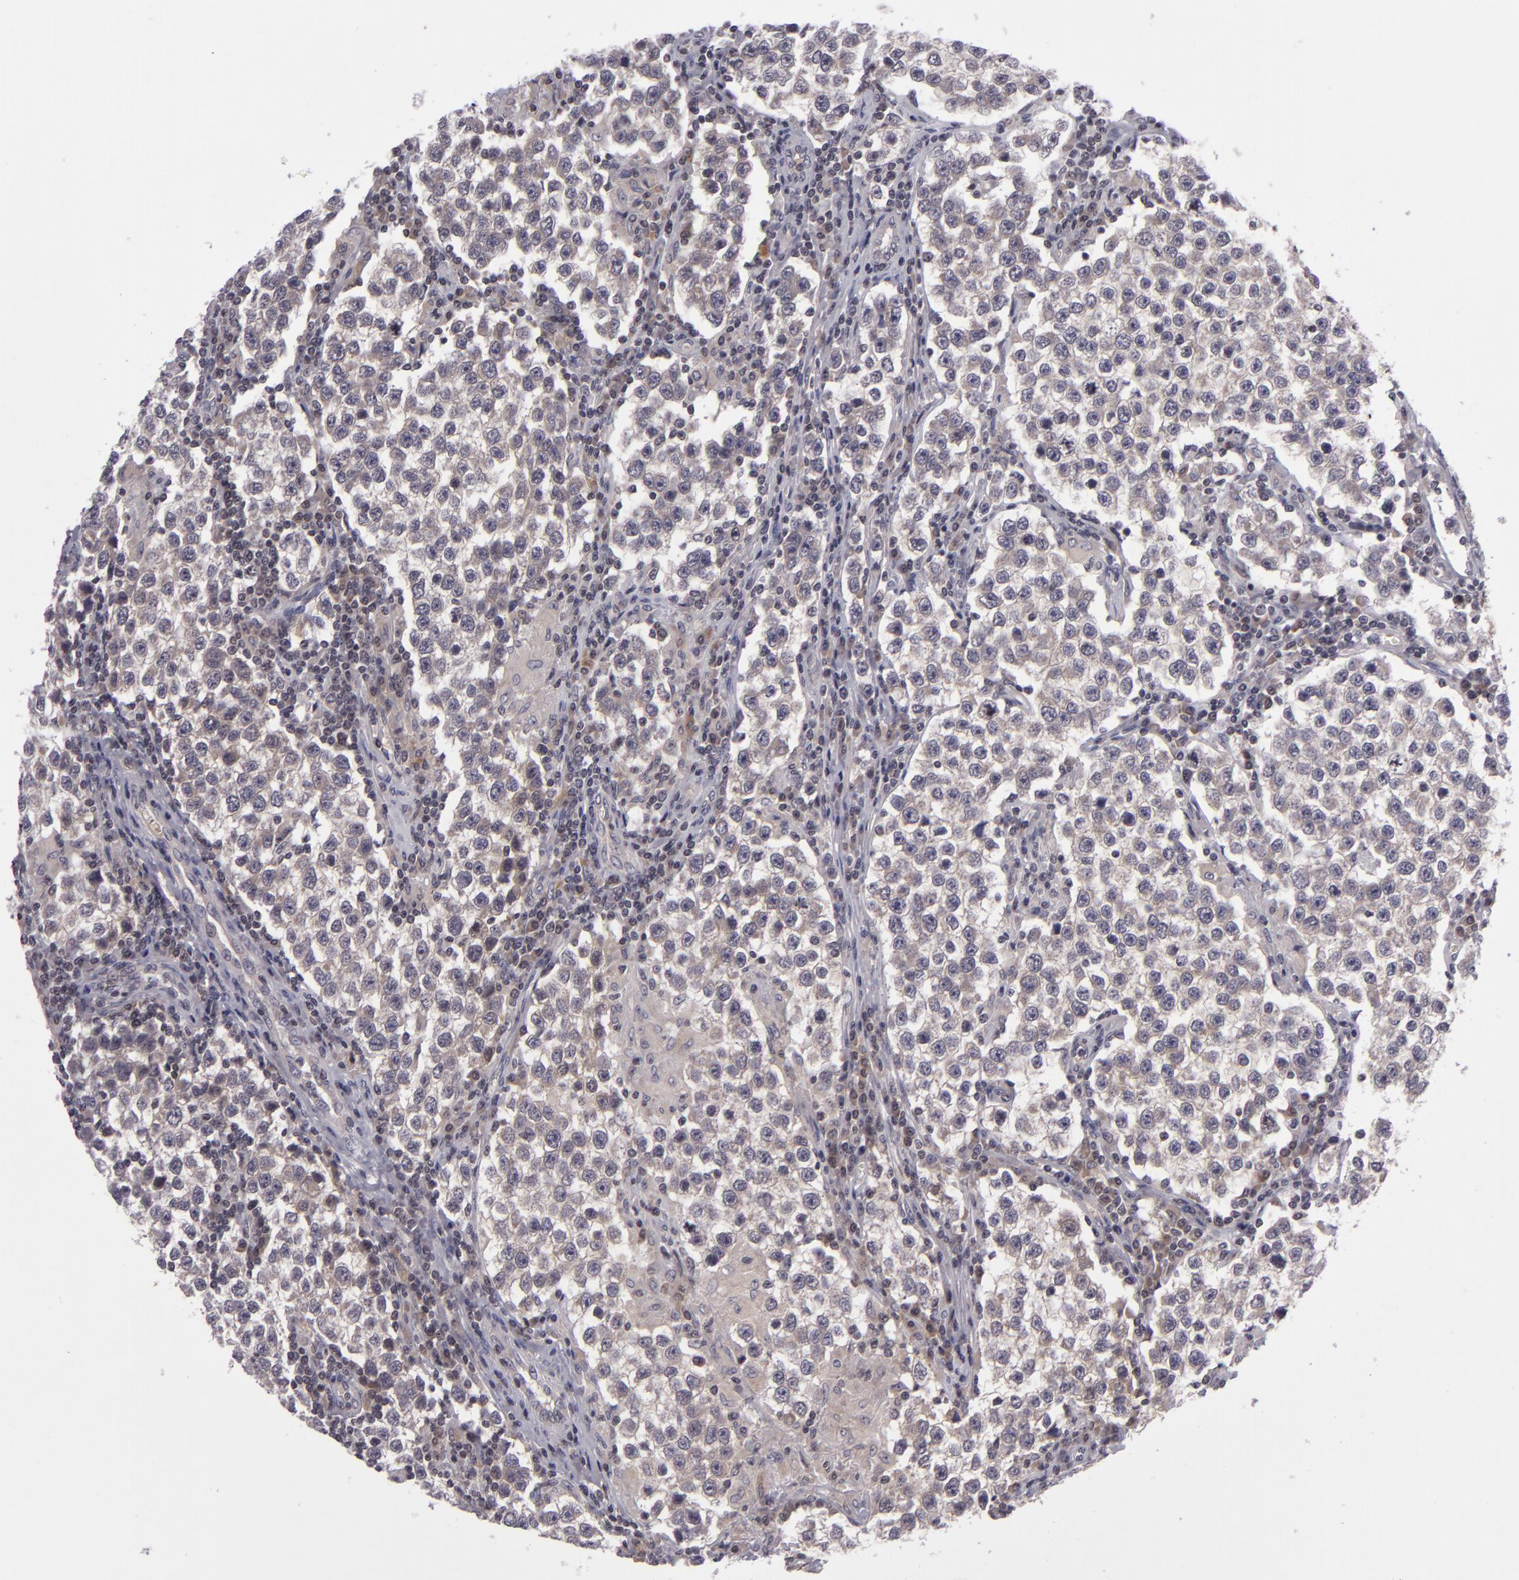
{"staining": {"intensity": "negative", "quantity": "none", "location": "none"}, "tissue": "testis cancer", "cell_type": "Tumor cells", "image_type": "cancer", "snomed": [{"axis": "morphology", "description": "Seminoma, NOS"}, {"axis": "topography", "description": "Testis"}], "caption": "Micrograph shows no significant protein staining in tumor cells of seminoma (testis). (DAB (3,3'-diaminobenzidine) IHC visualized using brightfield microscopy, high magnification).", "gene": "CASP8", "patient": {"sex": "male", "age": 36}}